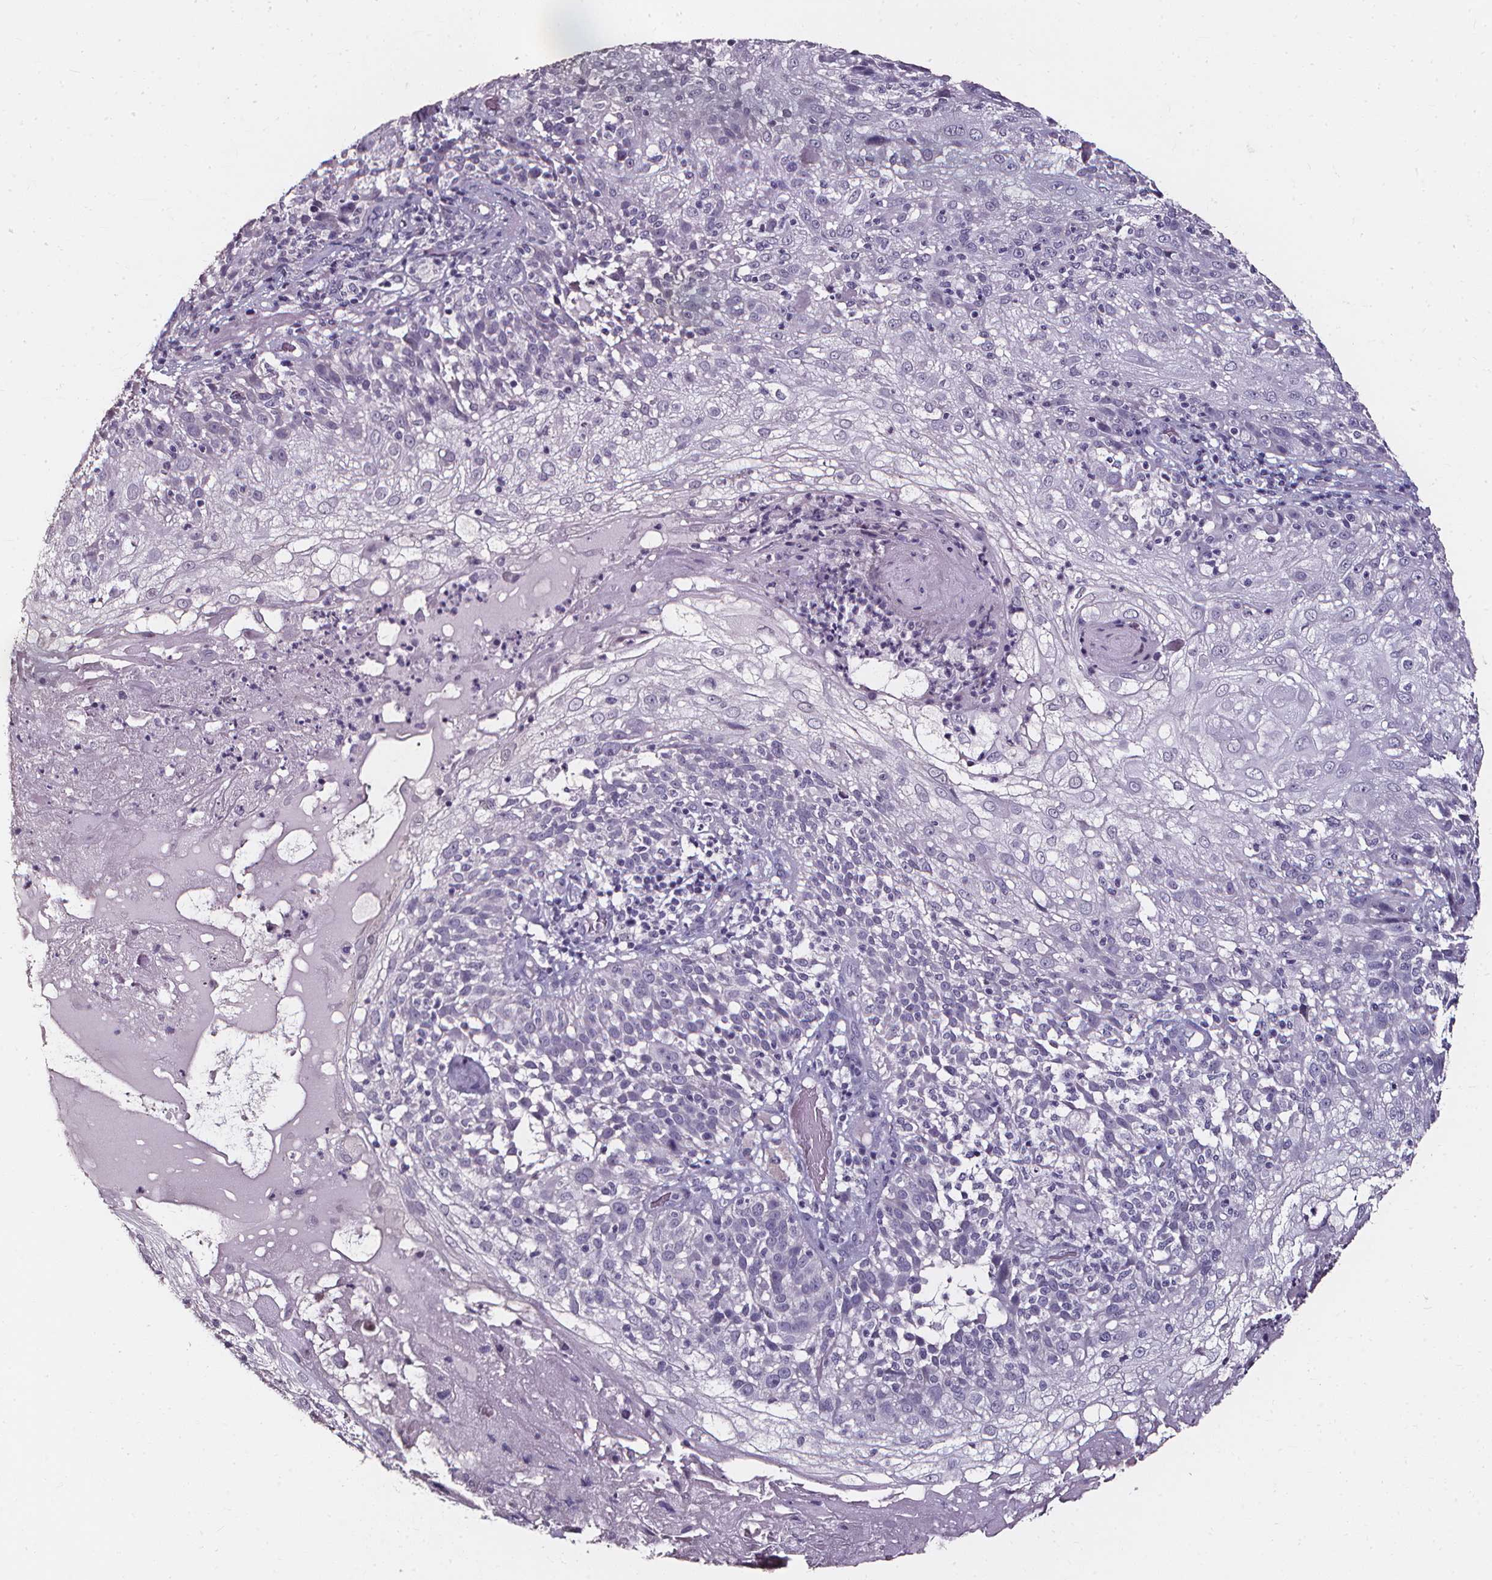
{"staining": {"intensity": "negative", "quantity": "none", "location": "none"}, "tissue": "skin cancer", "cell_type": "Tumor cells", "image_type": "cancer", "snomed": [{"axis": "morphology", "description": "Normal tissue, NOS"}, {"axis": "morphology", "description": "Squamous cell carcinoma, NOS"}, {"axis": "topography", "description": "Skin"}], "caption": "A high-resolution histopathology image shows IHC staining of skin cancer, which demonstrates no significant positivity in tumor cells.", "gene": "DEFA5", "patient": {"sex": "female", "age": 83}}